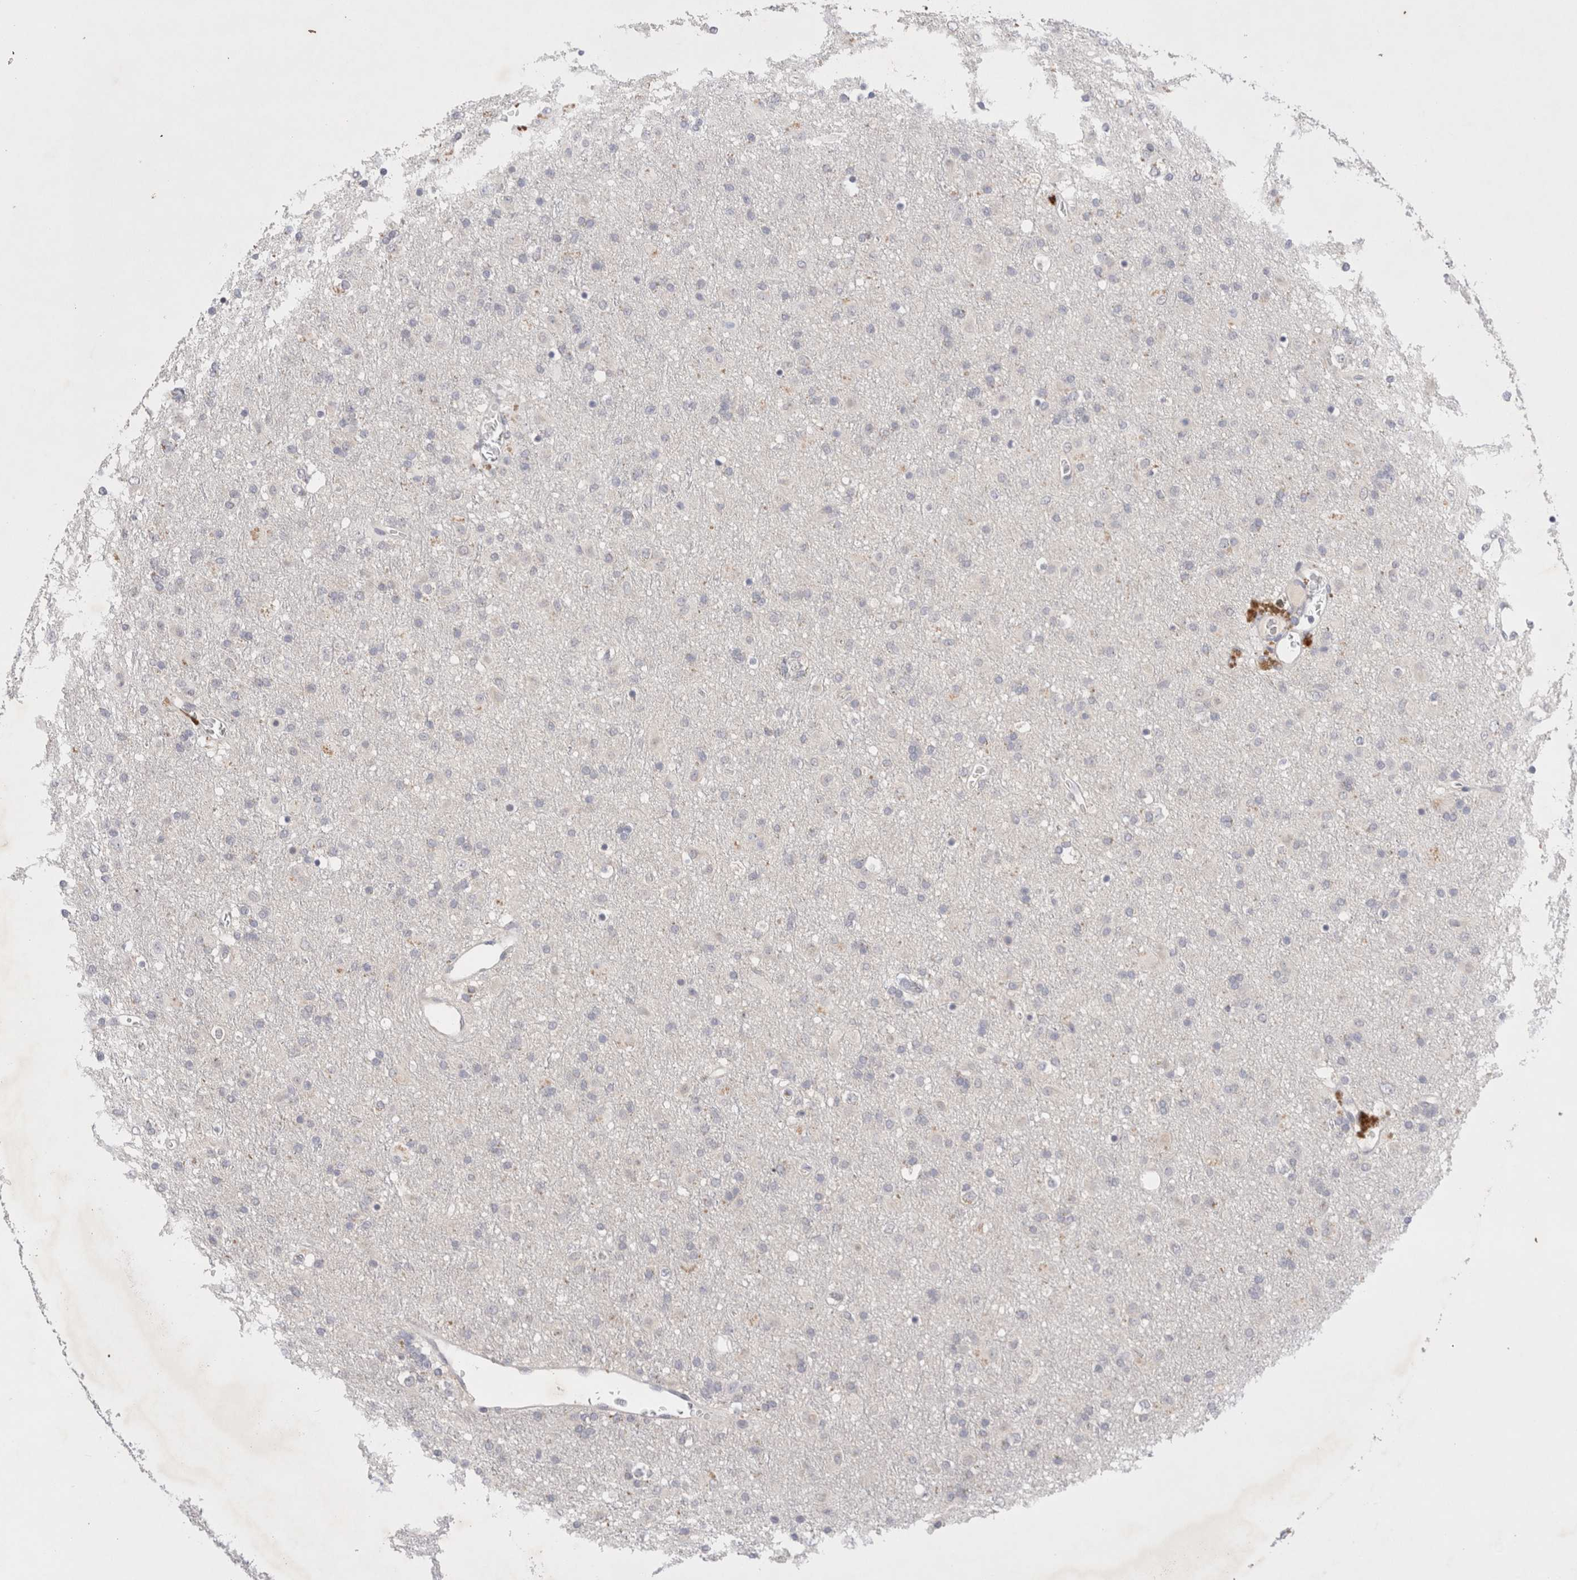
{"staining": {"intensity": "negative", "quantity": "none", "location": "none"}, "tissue": "glioma", "cell_type": "Tumor cells", "image_type": "cancer", "snomed": [{"axis": "morphology", "description": "Glioma, malignant, Low grade"}, {"axis": "topography", "description": "Brain"}], "caption": "Tumor cells show no significant expression in malignant low-grade glioma. (Immunohistochemistry, brightfield microscopy, high magnification).", "gene": "SPATA20", "patient": {"sex": "male", "age": 65}}